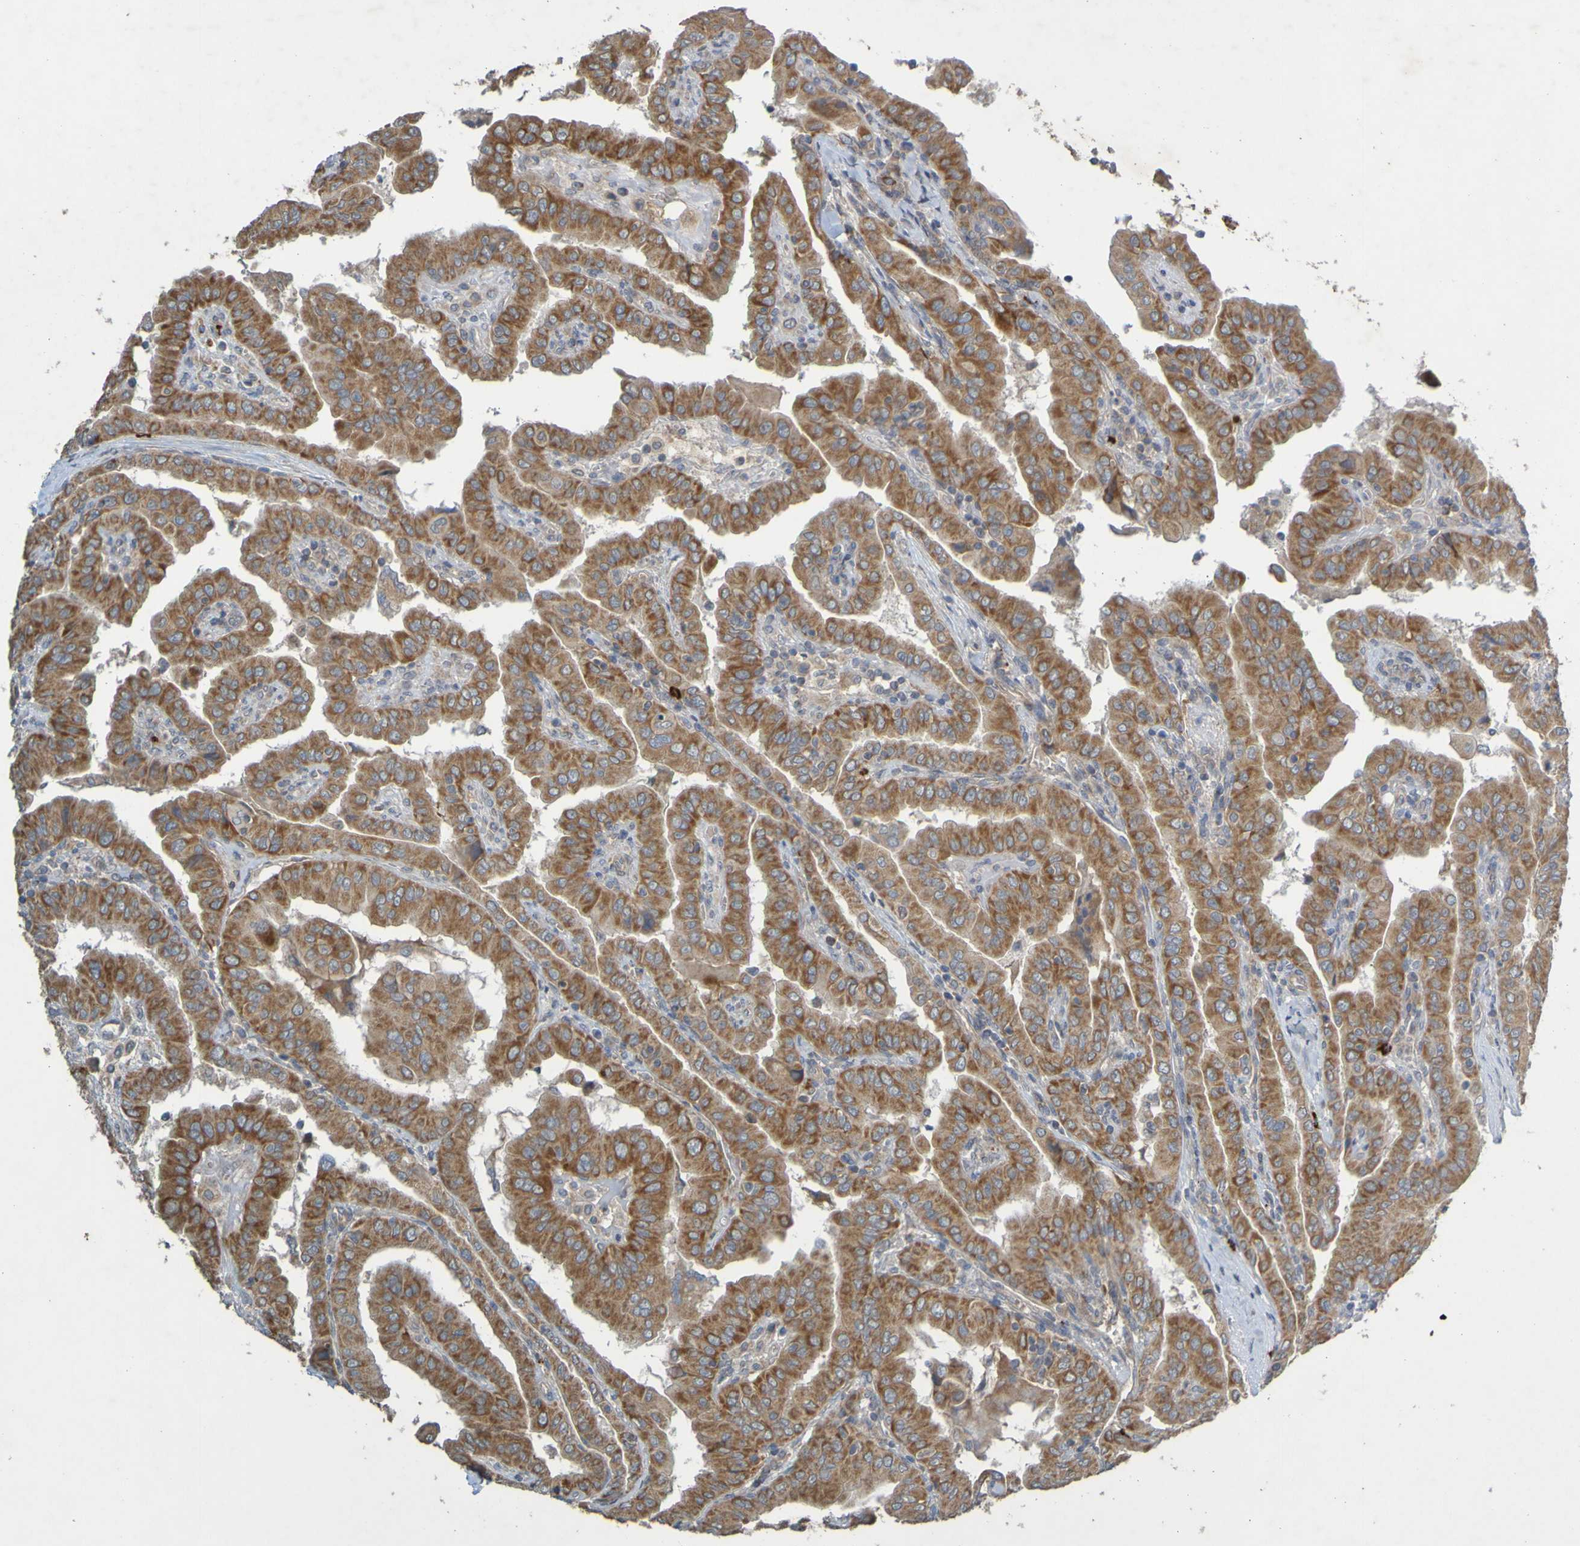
{"staining": {"intensity": "moderate", "quantity": ">75%", "location": "cytoplasmic/membranous"}, "tissue": "thyroid cancer", "cell_type": "Tumor cells", "image_type": "cancer", "snomed": [{"axis": "morphology", "description": "Papillary adenocarcinoma, NOS"}, {"axis": "topography", "description": "Thyroid gland"}], "caption": "High-power microscopy captured an IHC image of papillary adenocarcinoma (thyroid), revealing moderate cytoplasmic/membranous positivity in about >75% of tumor cells.", "gene": "B3GAT2", "patient": {"sex": "male", "age": 33}}